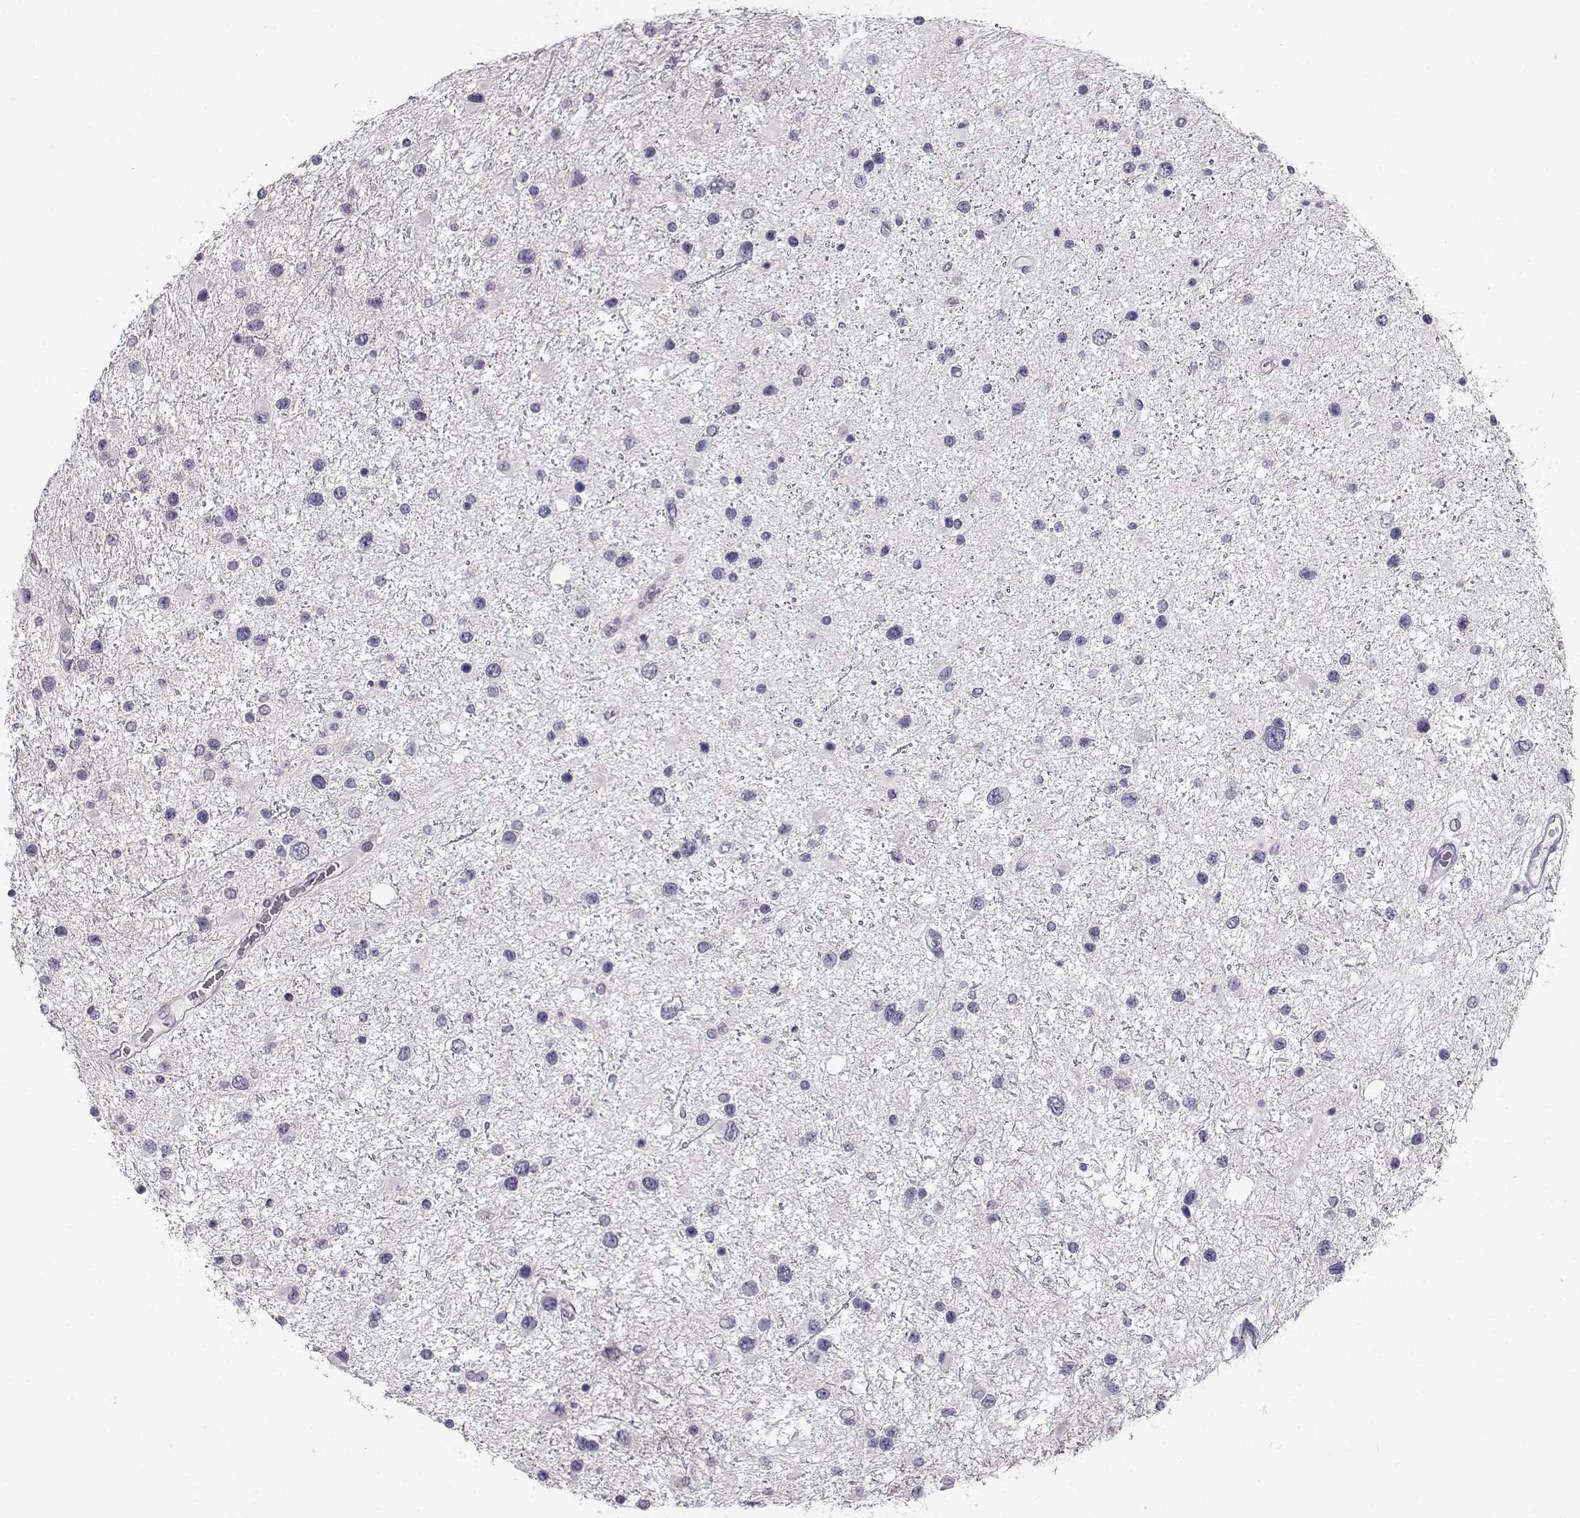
{"staining": {"intensity": "negative", "quantity": "none", "location": "none"}, "tissue": "glioma", "cell_type": "Tumor cells", "image_type": "cancer", "snomed": [{"axis": "morphology", "description": "Glioma, malignant, Low grade"}, {"axis": "topography", "description": "Brain"}], "caption": "Tumor cells are negative for brown protein staining in glioma. (DAB immunohistochemistry visualized using brightfield microscopy, high magnification).", "gene": "RHOXF2", "patient": {"sex": "female", "age": 32}}